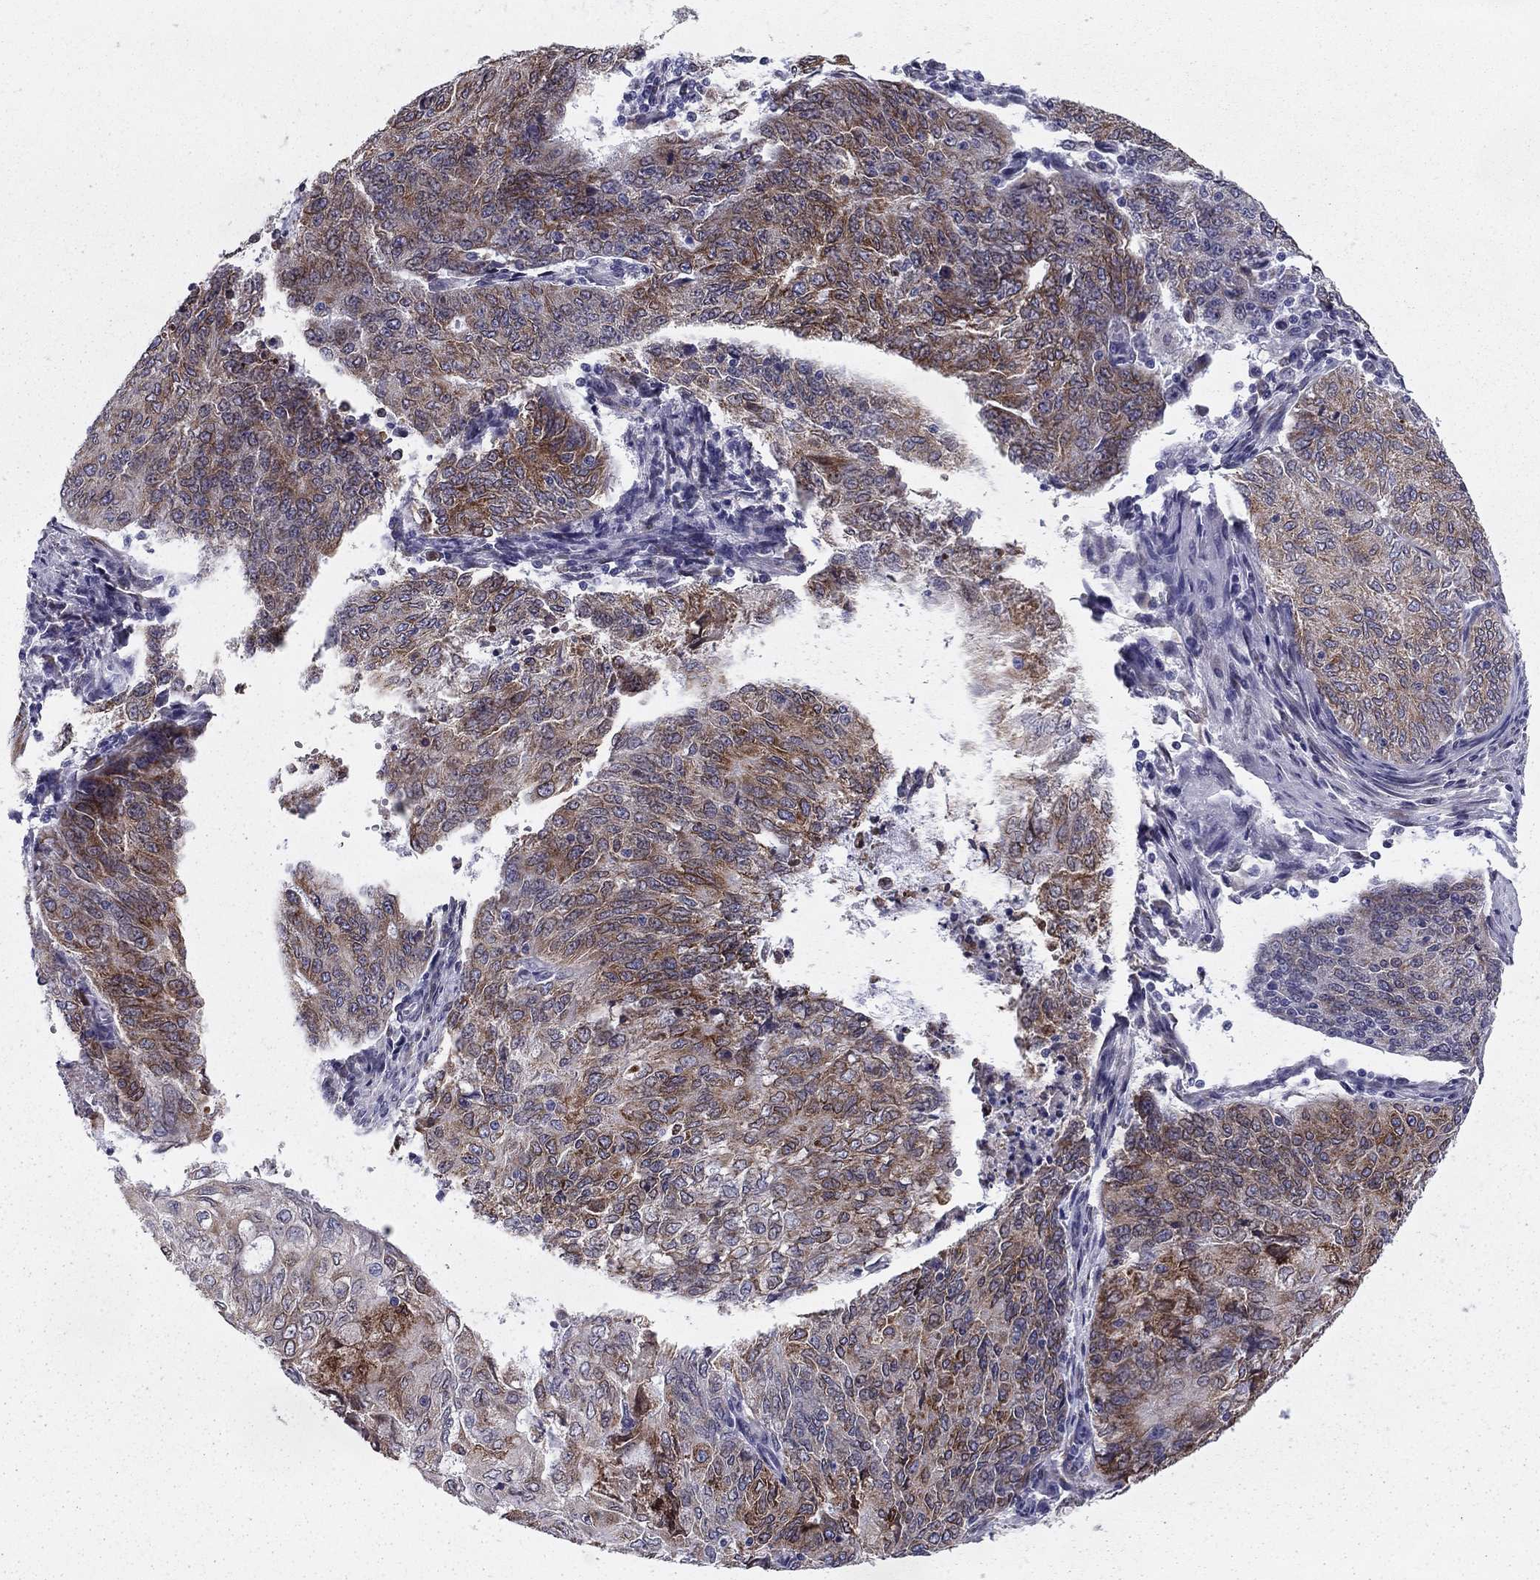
{"staining": {"intensity": "moderate", "quantity": "25%-75%", "location": "cytoplasmic/membranous"}, "tissue": "endometrial cancer", "cell_type": "Tumor cells", "image_type": "cancer", "snomed": [{"axis": "morphology", "description": "Adenocarcinoma, NOS"}, {"axis": "topography", "description": "Endometrium"}], "caption": "Approximately 25%-75% of tumor cells in human endometrial adenocarcinoma reveal moderate cytoplasmic/membranous protein positivity as visualized by brown immunohistochemical staining.", "gene": "TMED3", "patient": {"sex": "female", "age": 82}}